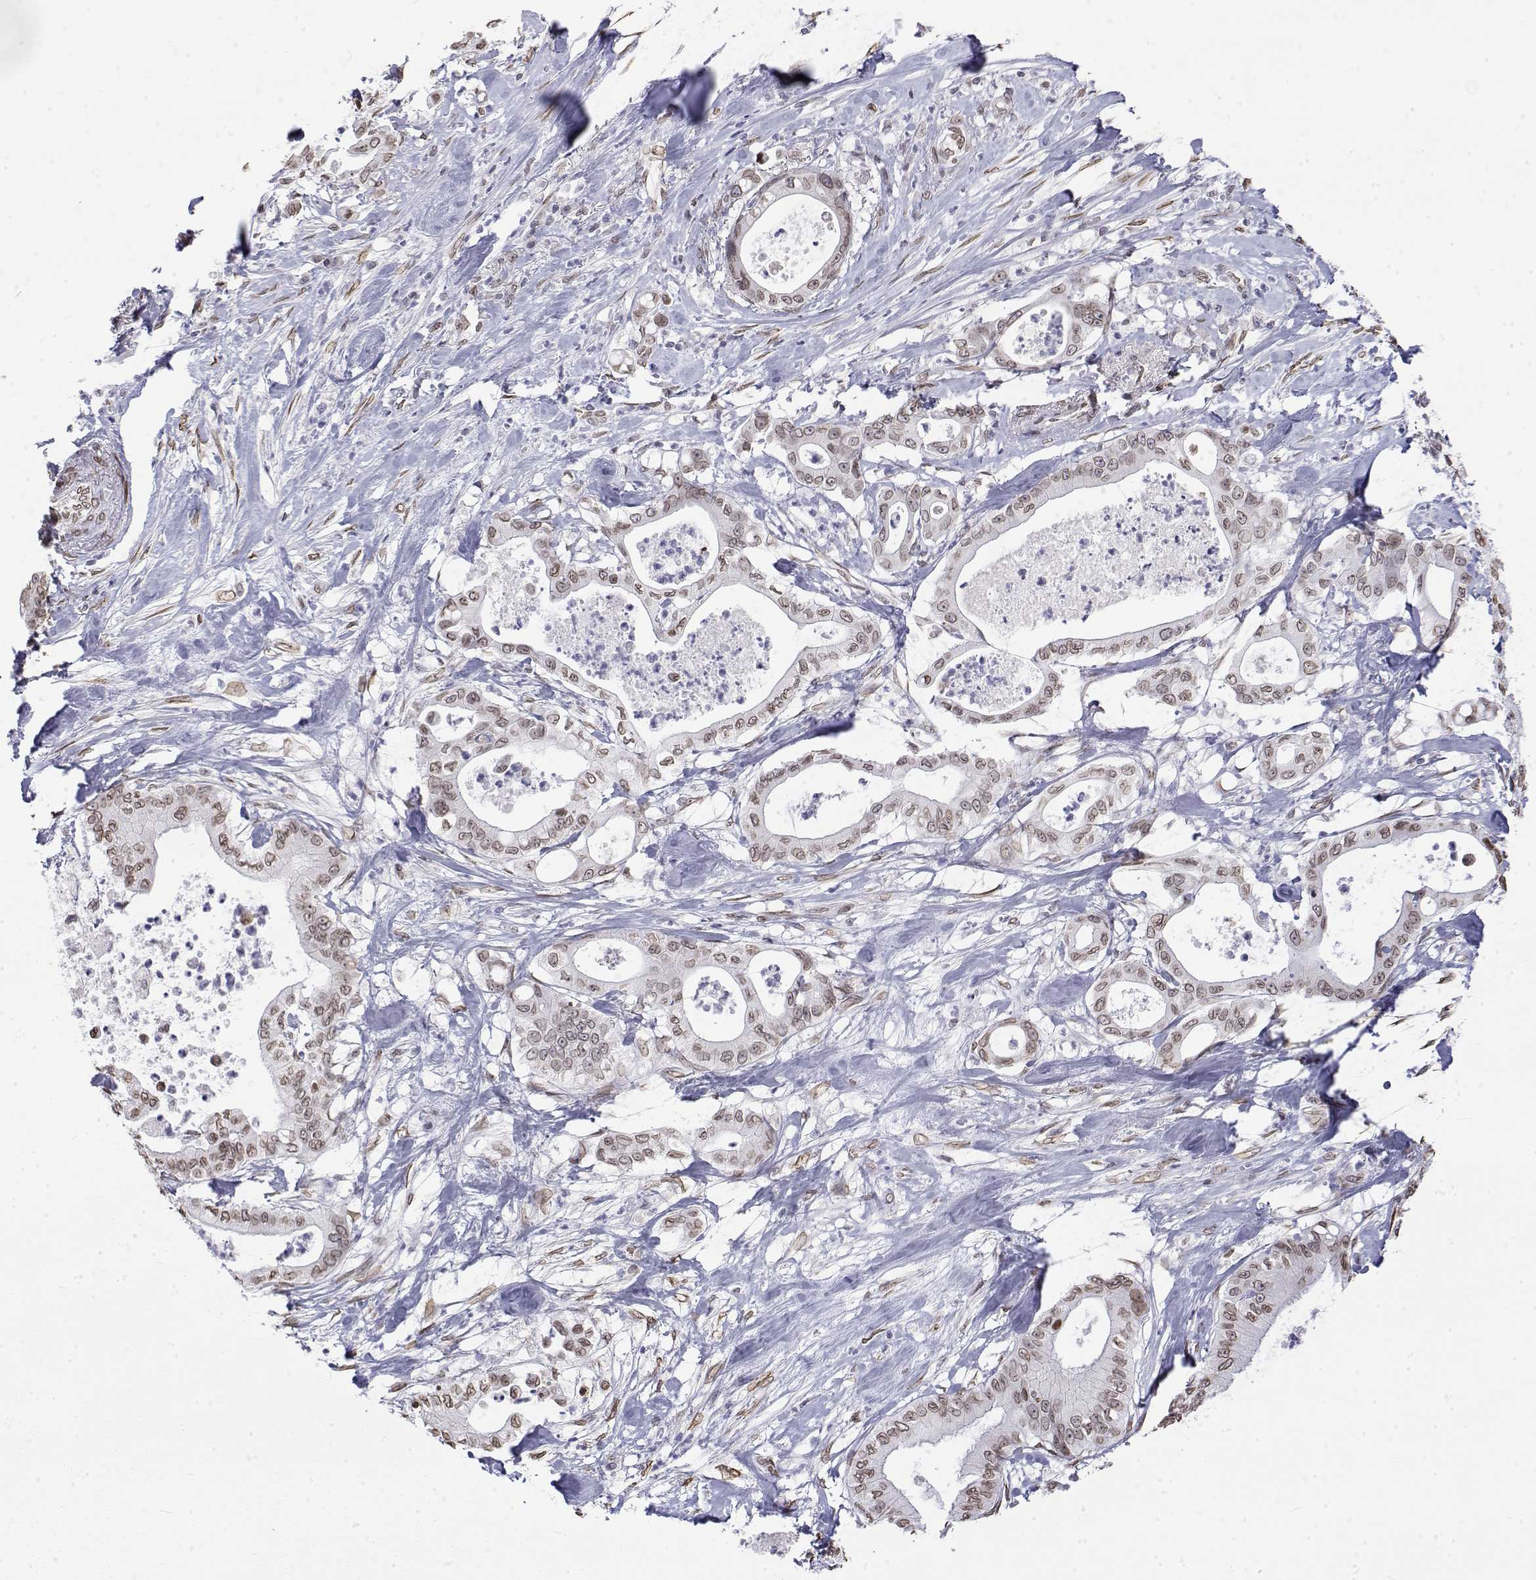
{"staining": {"intensity": "weak", "quantity": ">75%", "location": "cytoplasmic/membranous,nuclear"}, "tissue": "pancreatic cancer", "cell_type": "Tumor cells", "image_type": "cancer", "snomed": [{"axis": "morphology", "description": "Adenocarcinoma, NOS"}, {"axis": "topography", "description": "Pancreas"}], "caption": "This photomicrograph reveals pancreatic cancer (adenocarcinoma) stained with immunohistochemistry to label a protein in brown. The cytoplasmic/membranous and nuclear of tumor cells show weak positivity for the protein. Nuclei are counter-stained blue.", "gene": "ZNF532", "patient": {"sex": "male", "age": 71}}